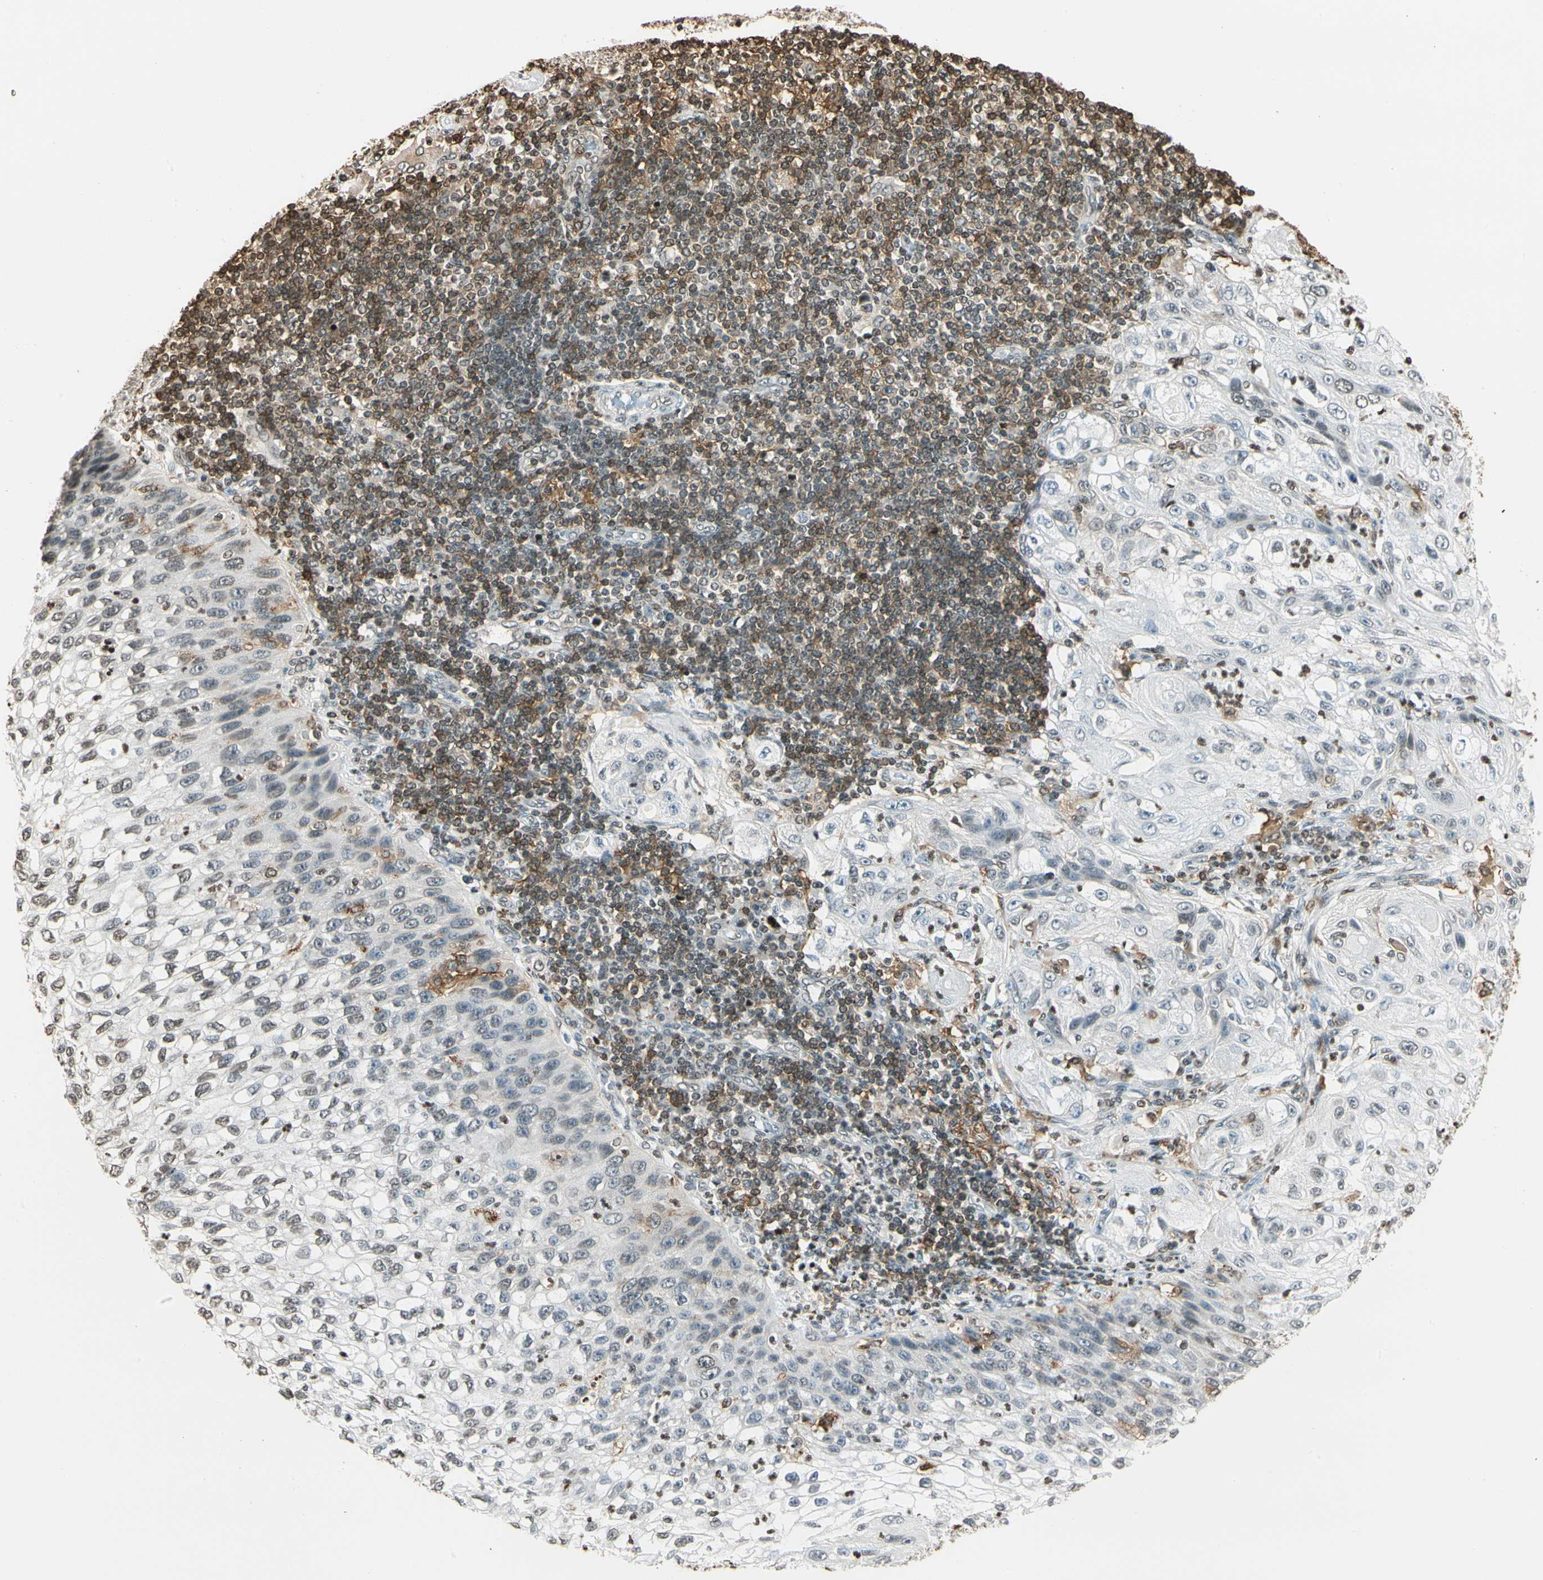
{"staining": {"intensity": "weak", "quantity": "<25%", "location": "nuclear"}, "tissue": "lung cancer", "cell_type": "Tumor cells", "image_type": "cancer", "snomed": [{"axis": "morphology", "description": "Inflammation, NOS"}, {"axis": "morphology", "description": "Squamous cell carcinoma, NOS"}, {"axis": "topography", "description": "Lymph node"}, {"axis": "topography", "description": "Soft tissue"}, {"axis": "topography", "description": "Lung"}], "caption": "Tumor cells show no significant expression in lung cancer (squamous cell carcinoma). The staining is performed using DAB brown chromogen with nuclei counter-stained in using hematoxylin.", "gene": "FER", "patient": {"sex": "male", "age": 66}}